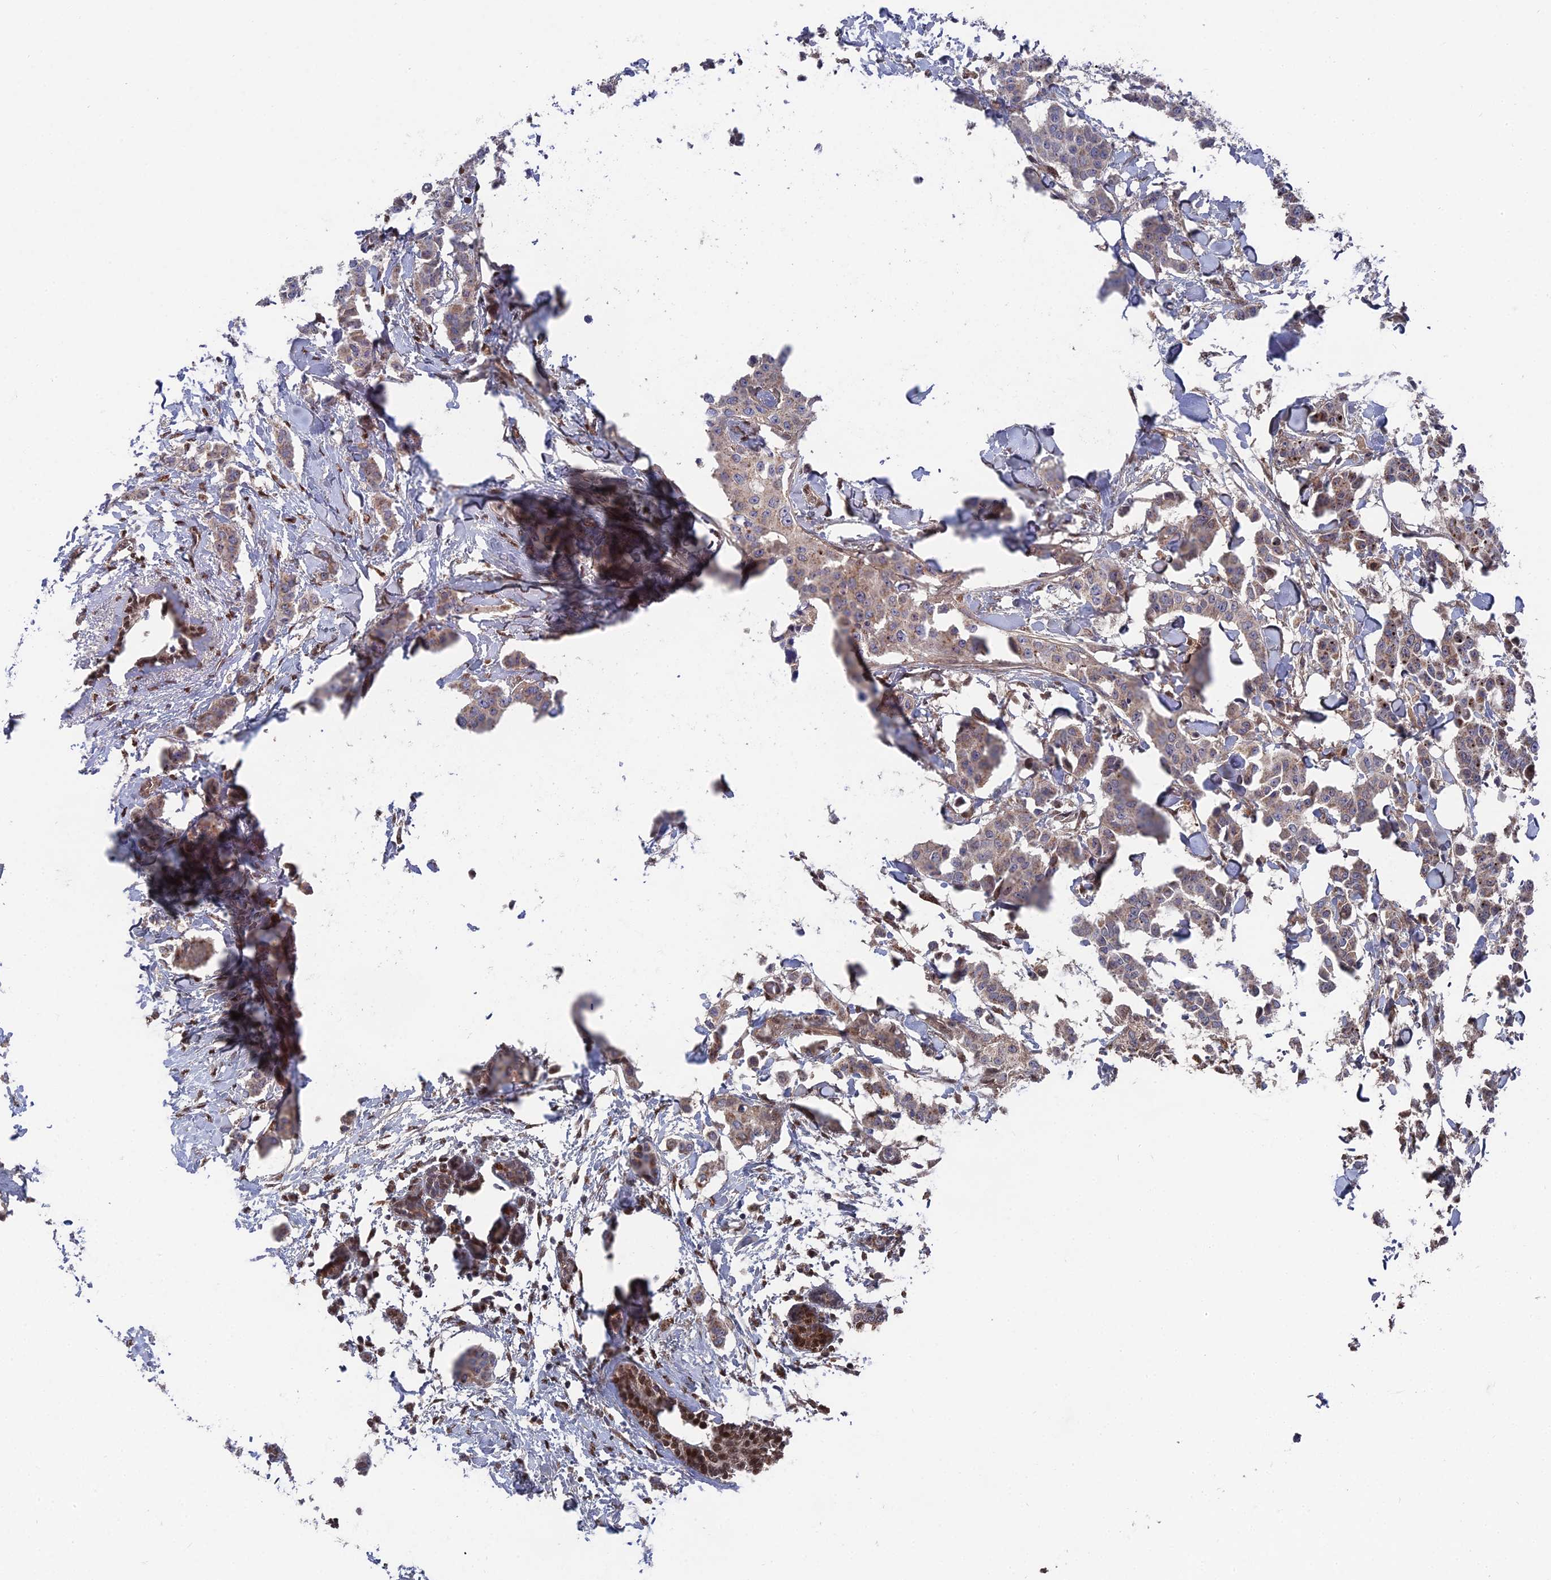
{"staining": {"intensity": "moderate", "quantity": "25%-75%", "location": "cytoplasmic/membranous,nuclear"}, "tissue": "breast cancer", "cell_type": "Tumor cells", "image_type": "cancer", "snomed": [{"axis": "morphology", "description": "Duct carcinoma"}, {"axis": "topography", "description": "Breast"}], "caption": "High-power microscopy captured an immunohistochemistry image of breast invasive ductal carcinoma, revealing moderate cytoplasmic/membranous and nuclear staining in about 25%-75% of tumor cells.", "gene": "UNC5D", "patient": {"sex": "female", "age": 40}}